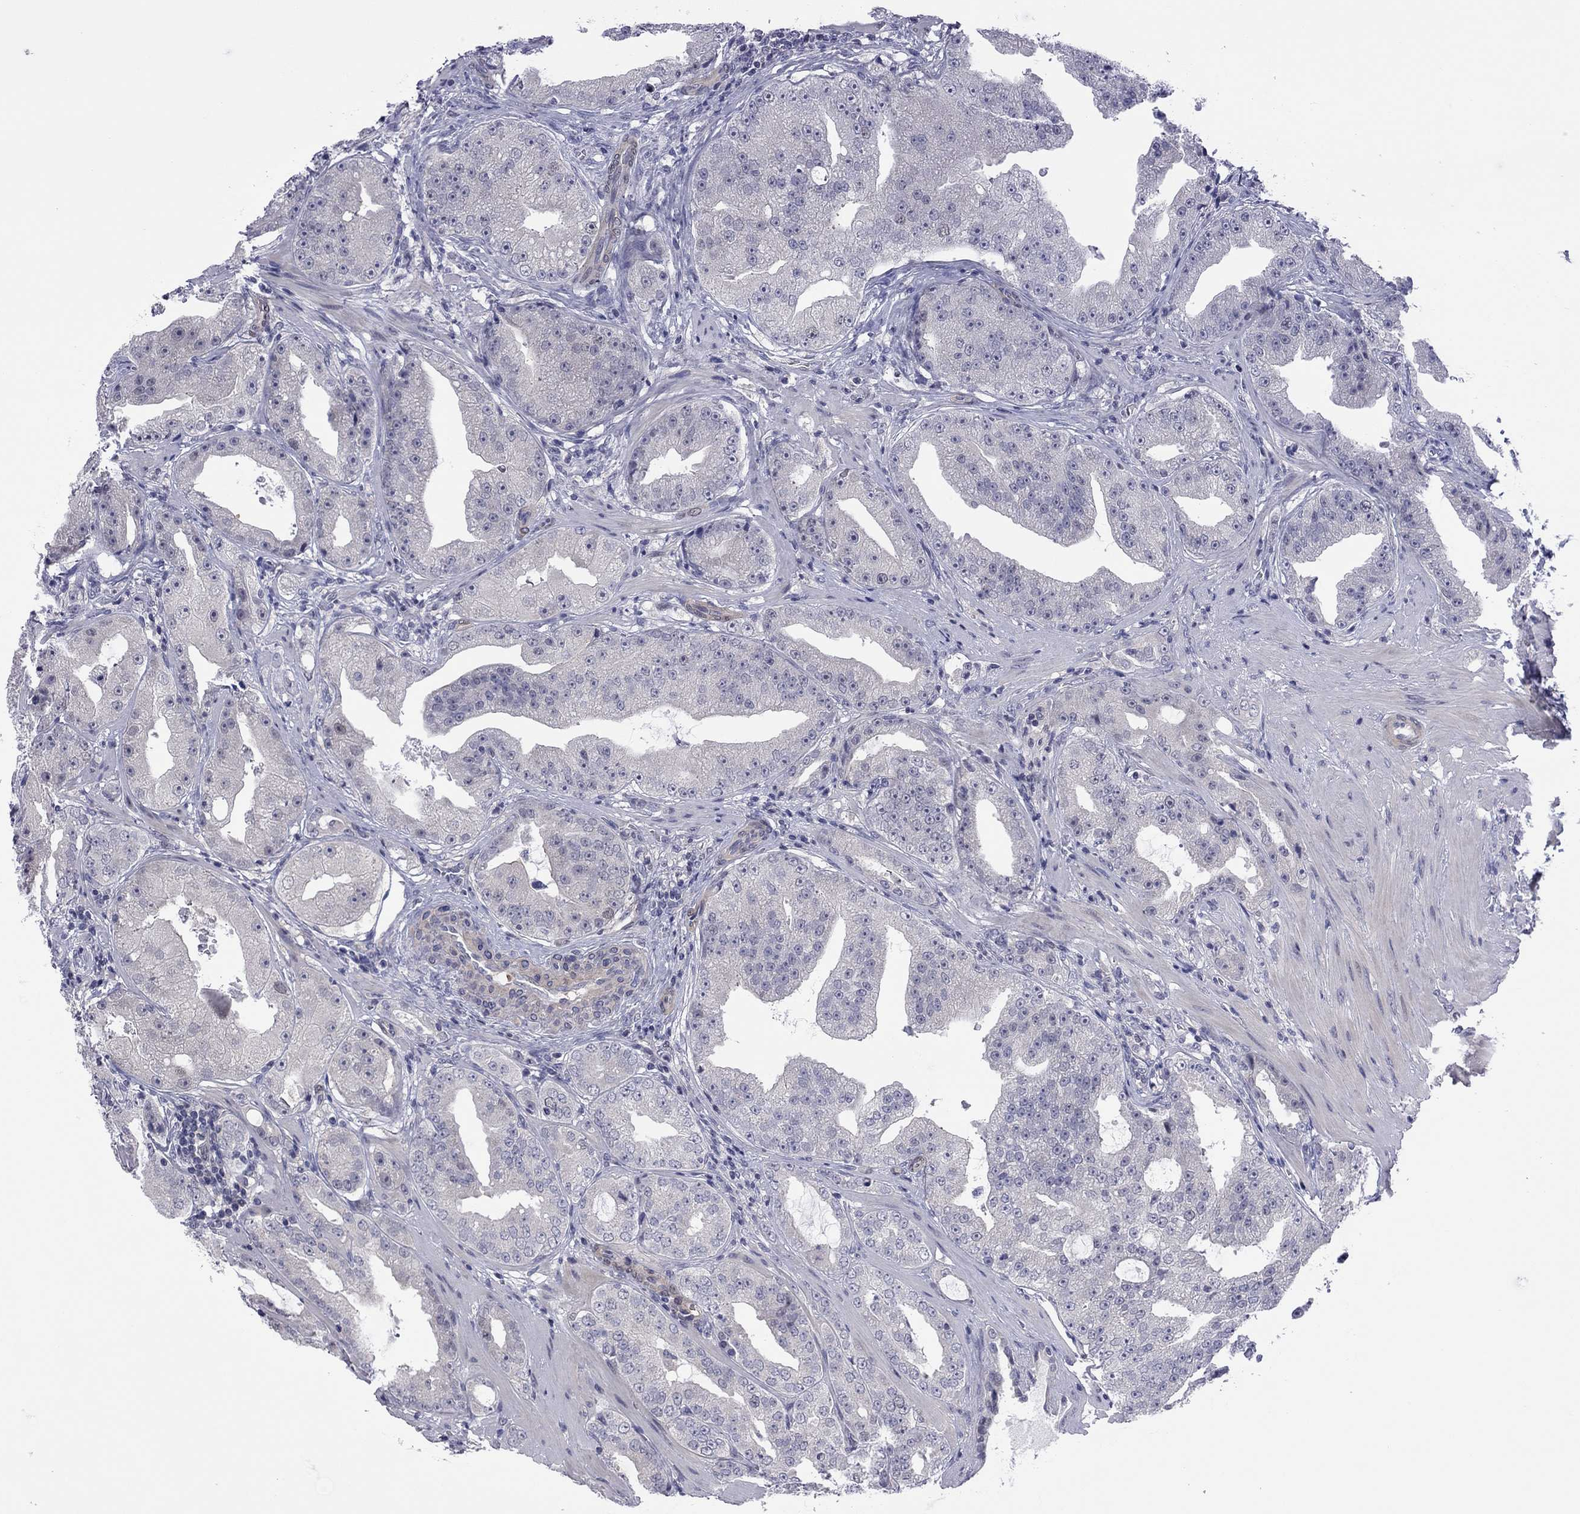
{"staining": {"intensity": "negative", "quantity": "none", "location": "none"}, "tissue": "prostate cancer", "cell_type": "Tumor cells", "image_type": "cancer", "snomed": [{"axis": "morphology", "description": "Adenocarcinoma, Low grade"}, {"axis": "topography", "description": "Prostate"}], "caption": "Immunohistochemical staining of human low-grade adenocarcinoma (prostate) reveals no significant expression in tumor cells. The staining is performed using DAB brown chromogen with nuclei counter-stained in using hematoxylin.", "gene": "POU5F2", "patient": {"sex": "male", "age": 62}}